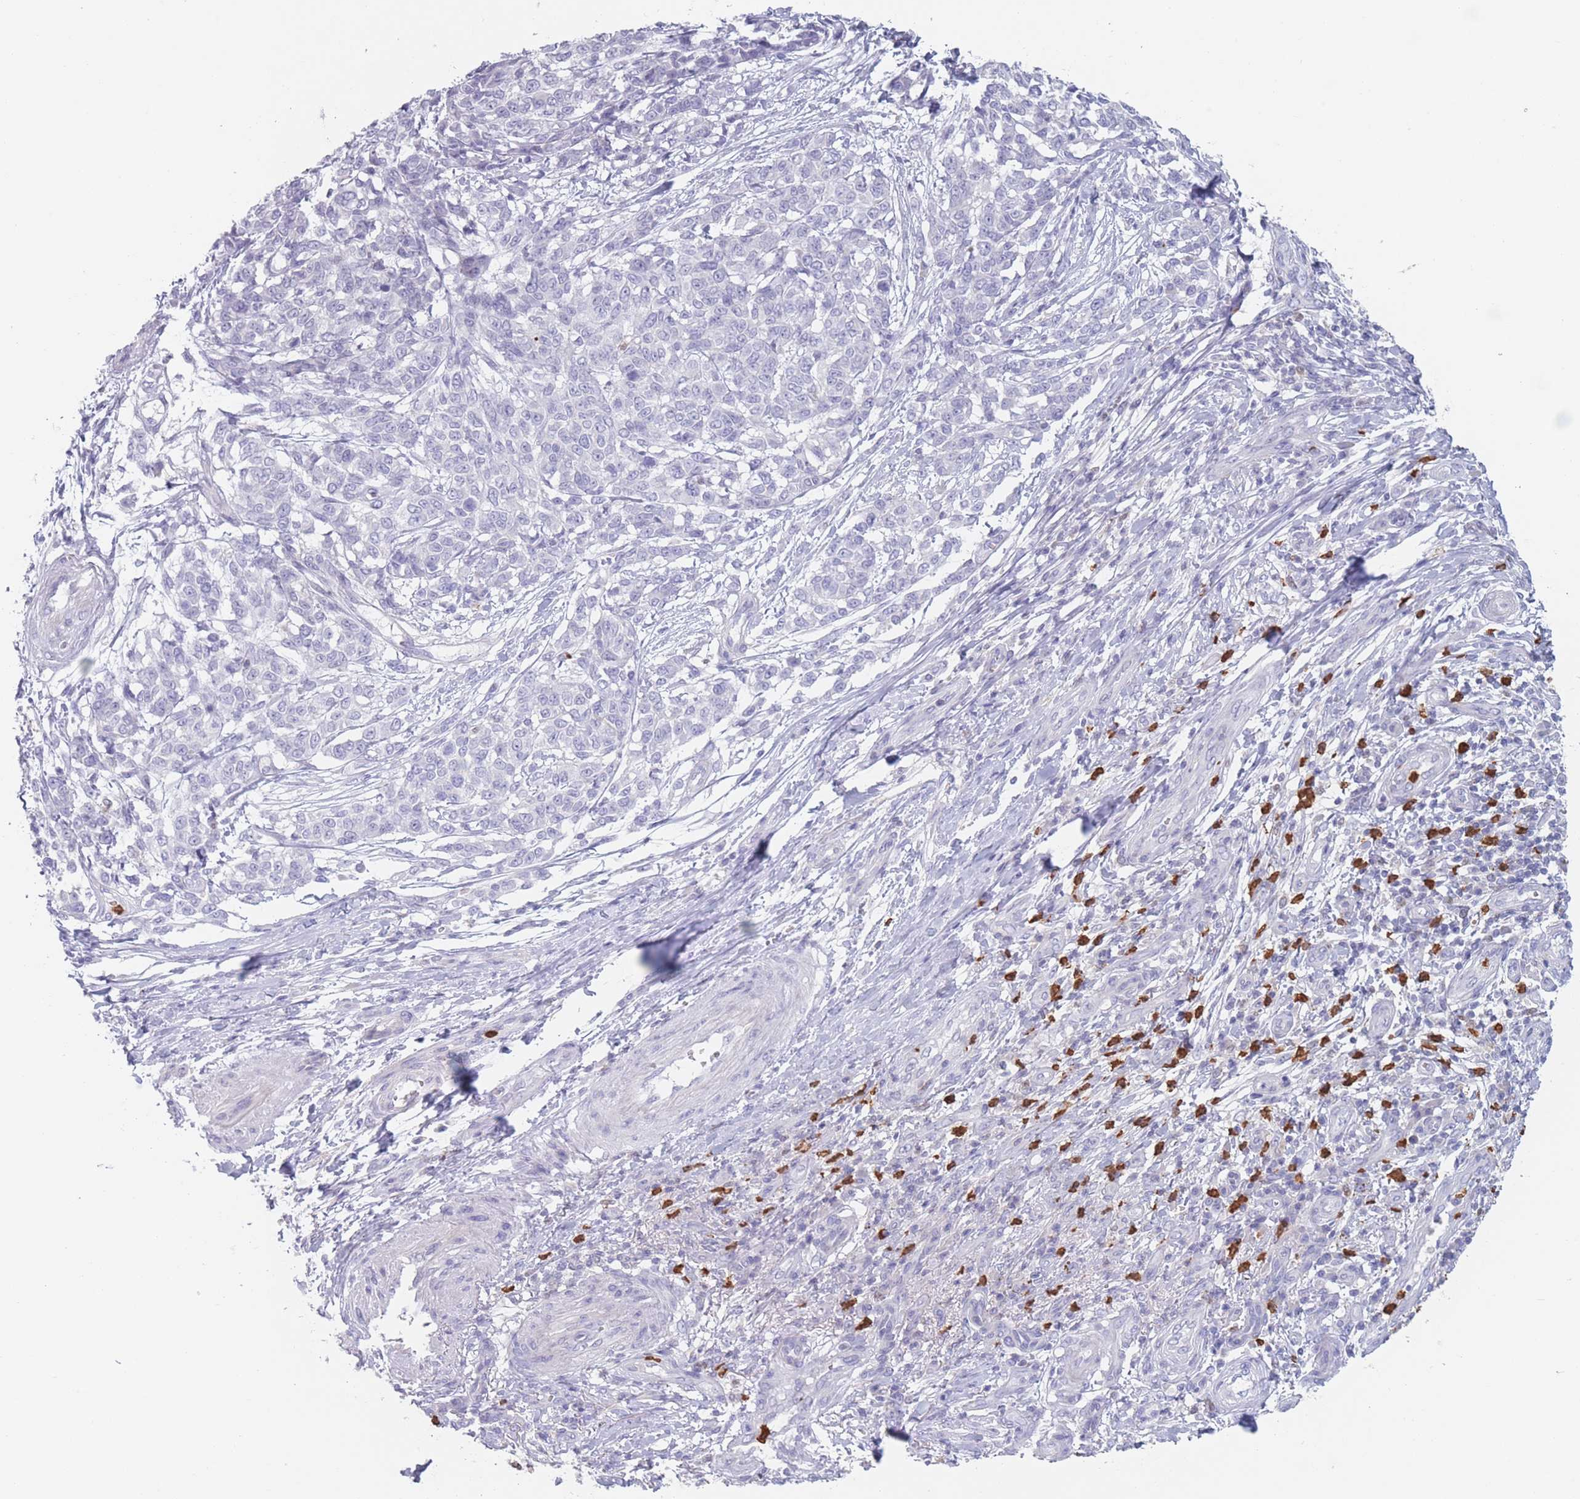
{"staining": {"intensity": "negative", "quantity": "none", "location": "none"}, "tissue": "melanoma", "cell_type": "Tumor cells", "image_type": "cancer", "snomed": [{"axis": "morphology", "description": "Malignant melanoma, NOS"}, {"axis": "topography", "description": "Skin"}], "caption": "Human malignant melanoma stained for a protein using immunohistochemistry exhibits no expression in tumor cells.", "gene": "ATP1A3", "patient": {"sex": "male", "age": 49}}